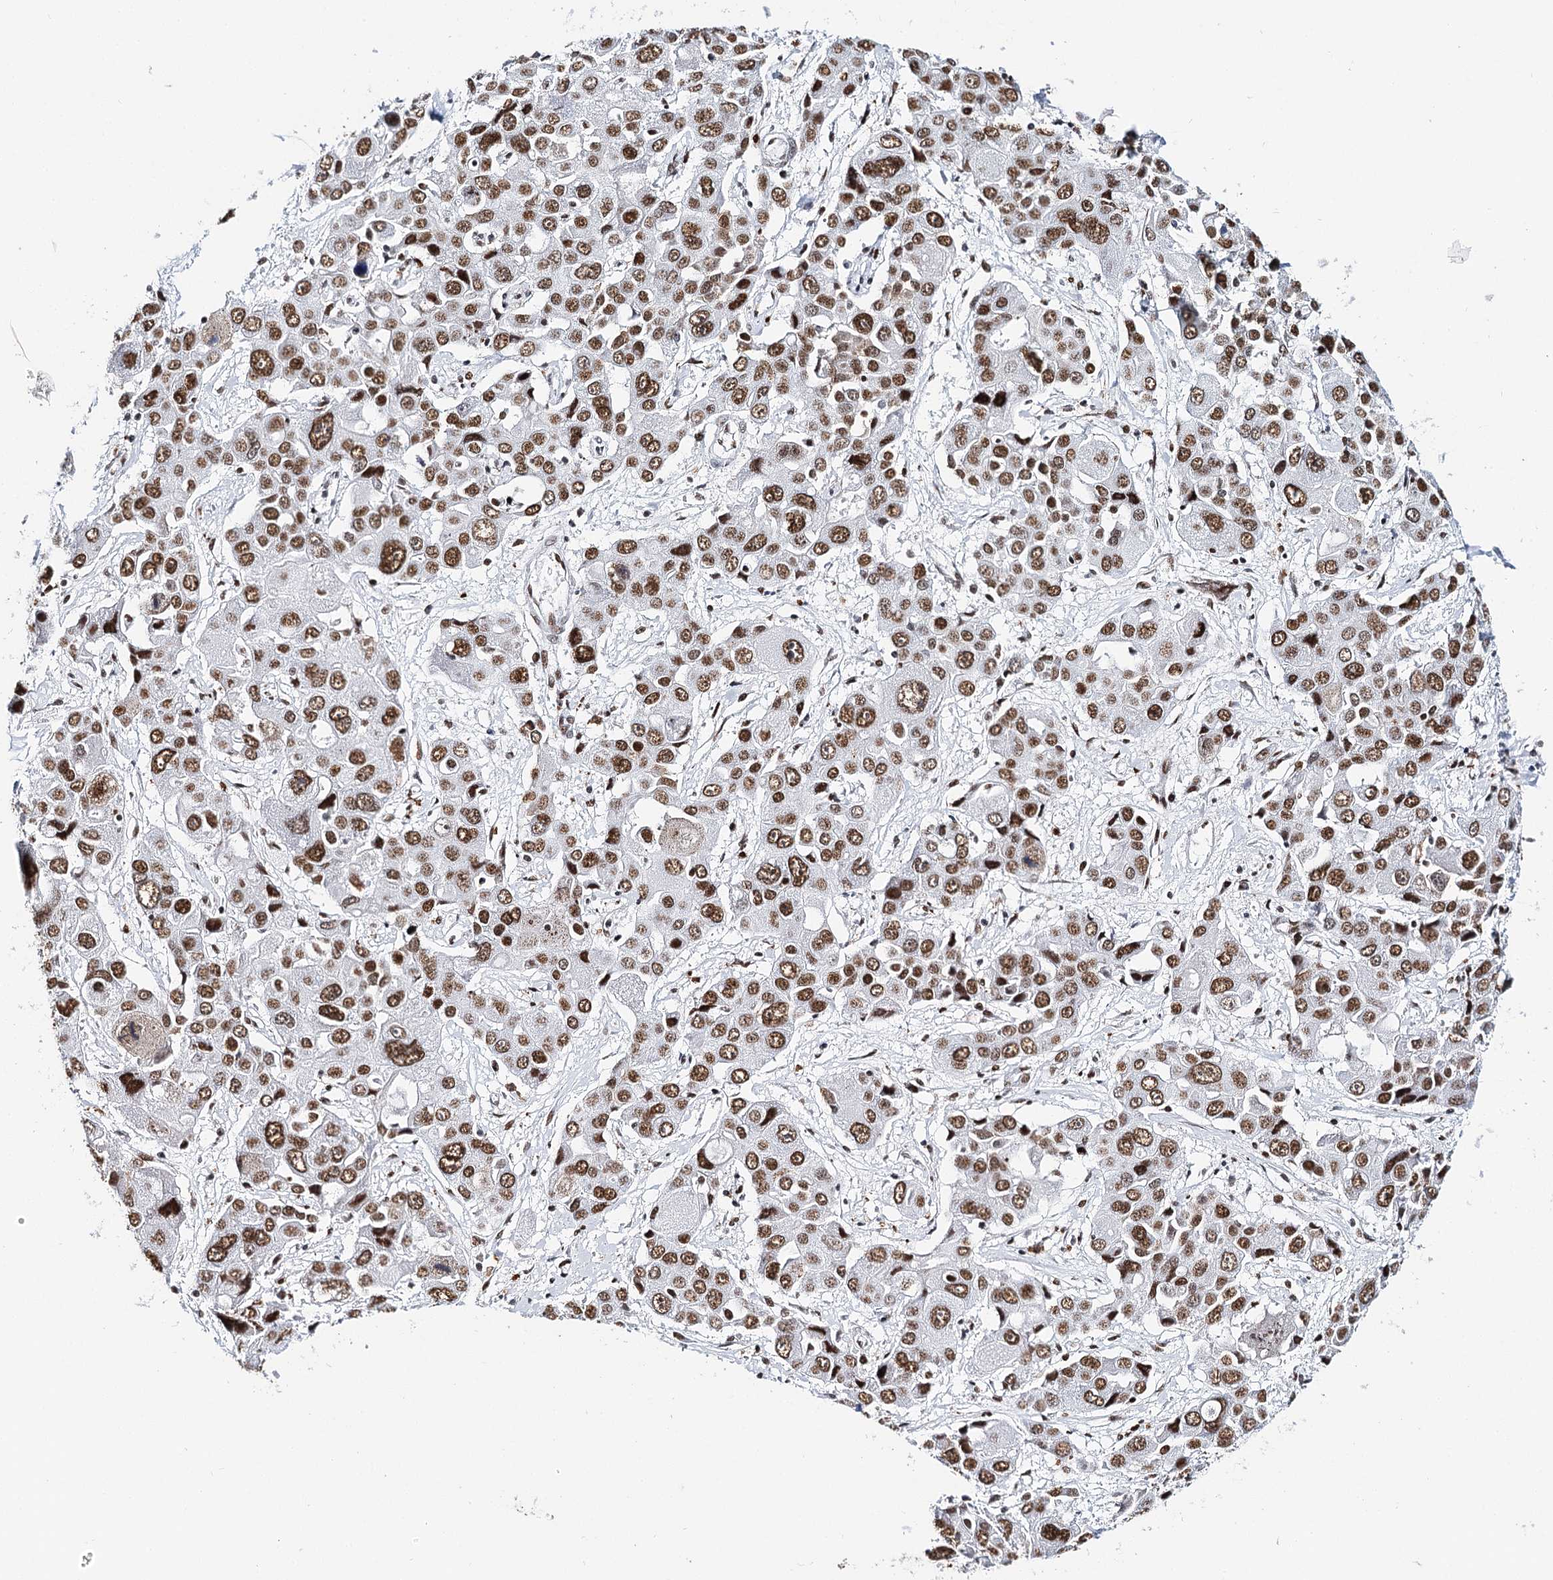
{"staining": {"intensity": "moderate", "quantity": ">75%", "location": "nuclear"}, "tissue": "liver cancer", "cell_type": "Tumor cells", "image_type": "cancer", "snomed": [{"axis": "morphology", "description": "Cholangiocarcinoma"}, {"axis": "topography", "description": "Liver"}], "caption": "Immunohistochemical staining of liver cancer demonstrates moderate nuclear protein staining in approximately >75% of tumor cells.", "gene": "BARD1", "patient": {"sex": "male", "age": 67}}